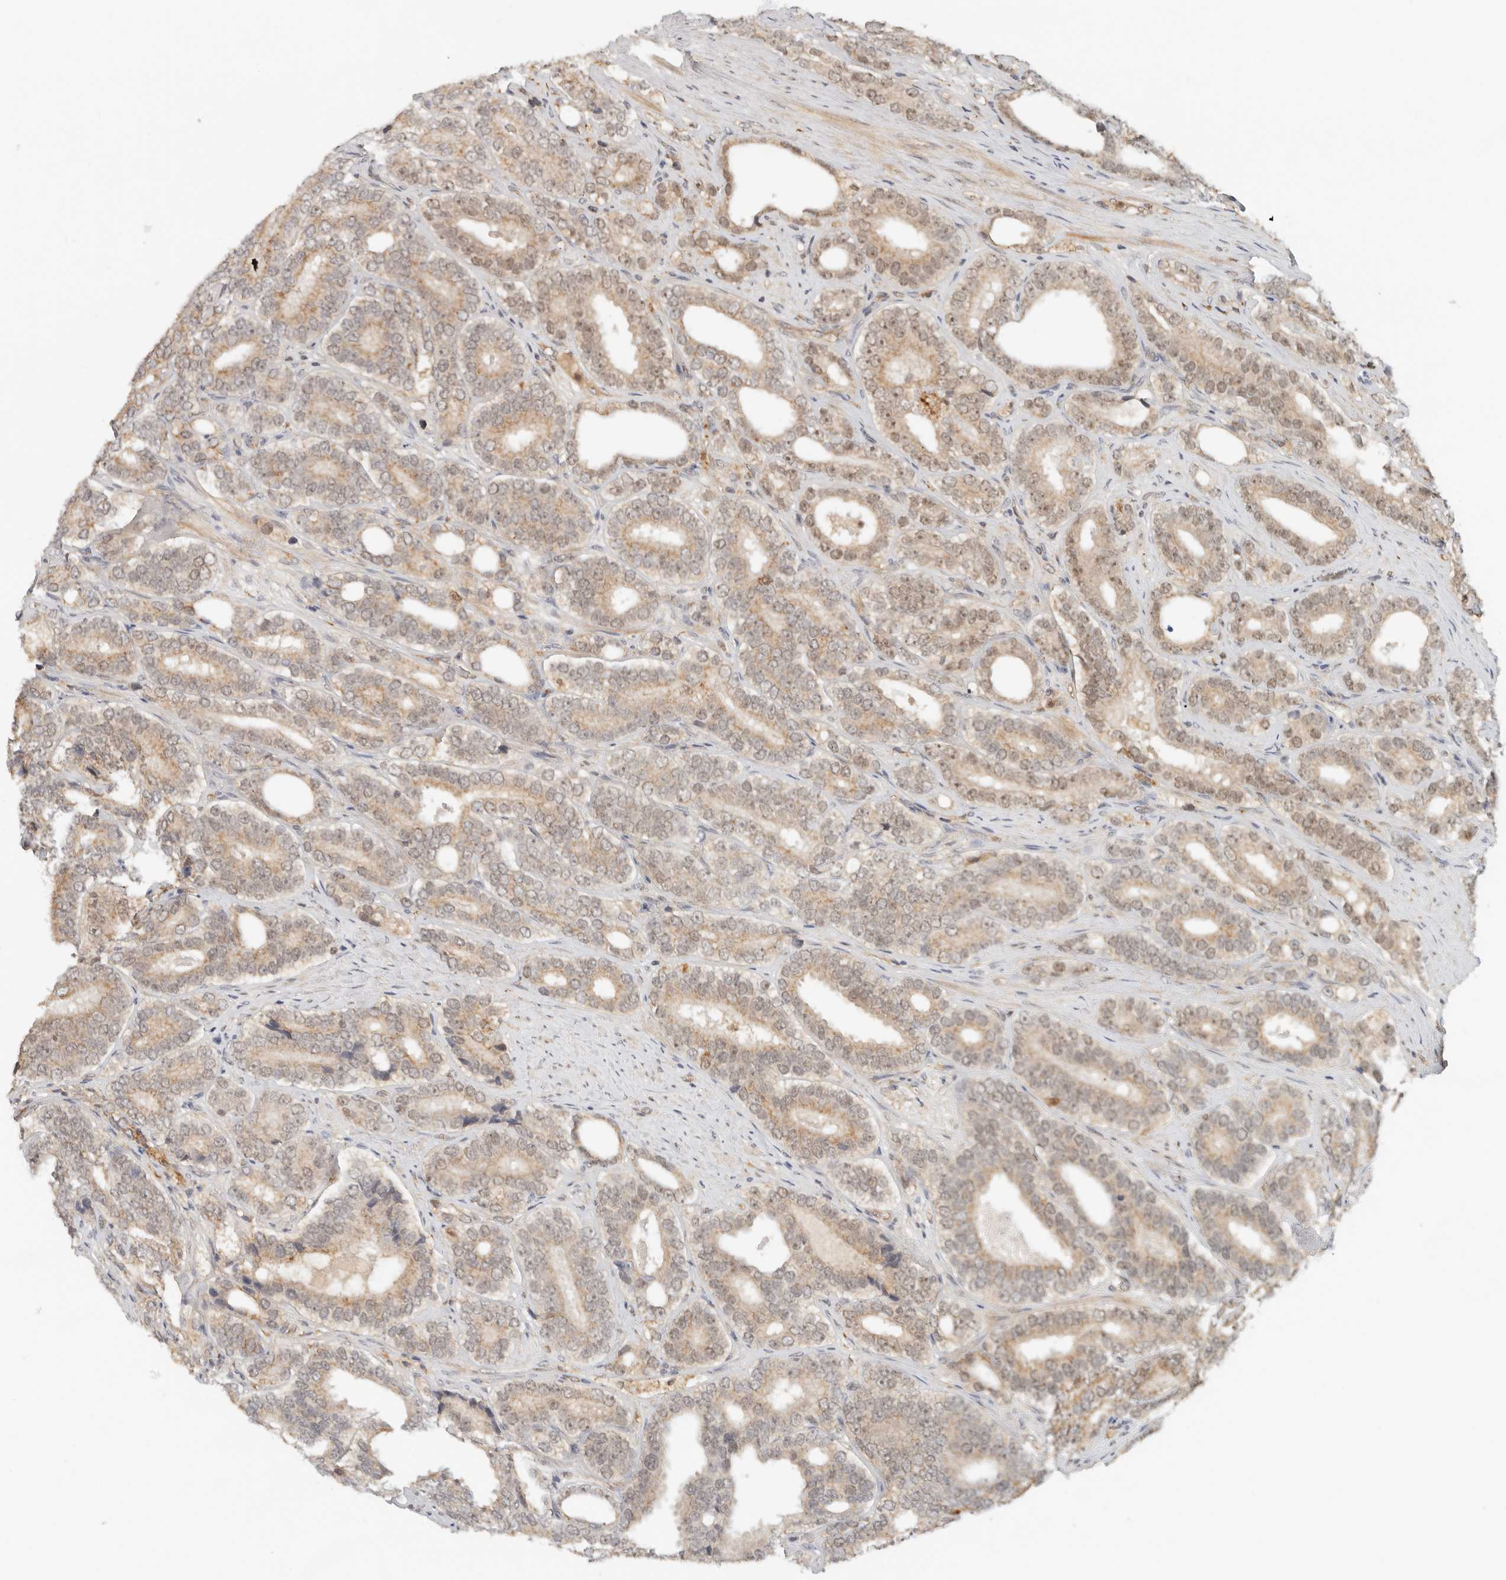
{"staining": {"intensity": "weak", "quantity": ">75%", "location": "cytoplasmic/membranous,nuclear"}, "tissue": "prostate cancer", "cell_type": "Tumor cells", "image_type": "cancer", "snomed": [{"axis": "morphology", "description": "Adenocarcinoma, High grade"}, {"axis": "topography", "description": "Prostate"}], "caption": "A brown stain labels weak cytoplasmic/membranous and nuclear positivity of a protein in prostate adenocarcinoma (high-grade) tumor cells.", "gene": "HEXD", "patient": {"sex": "male", "age": 56}}